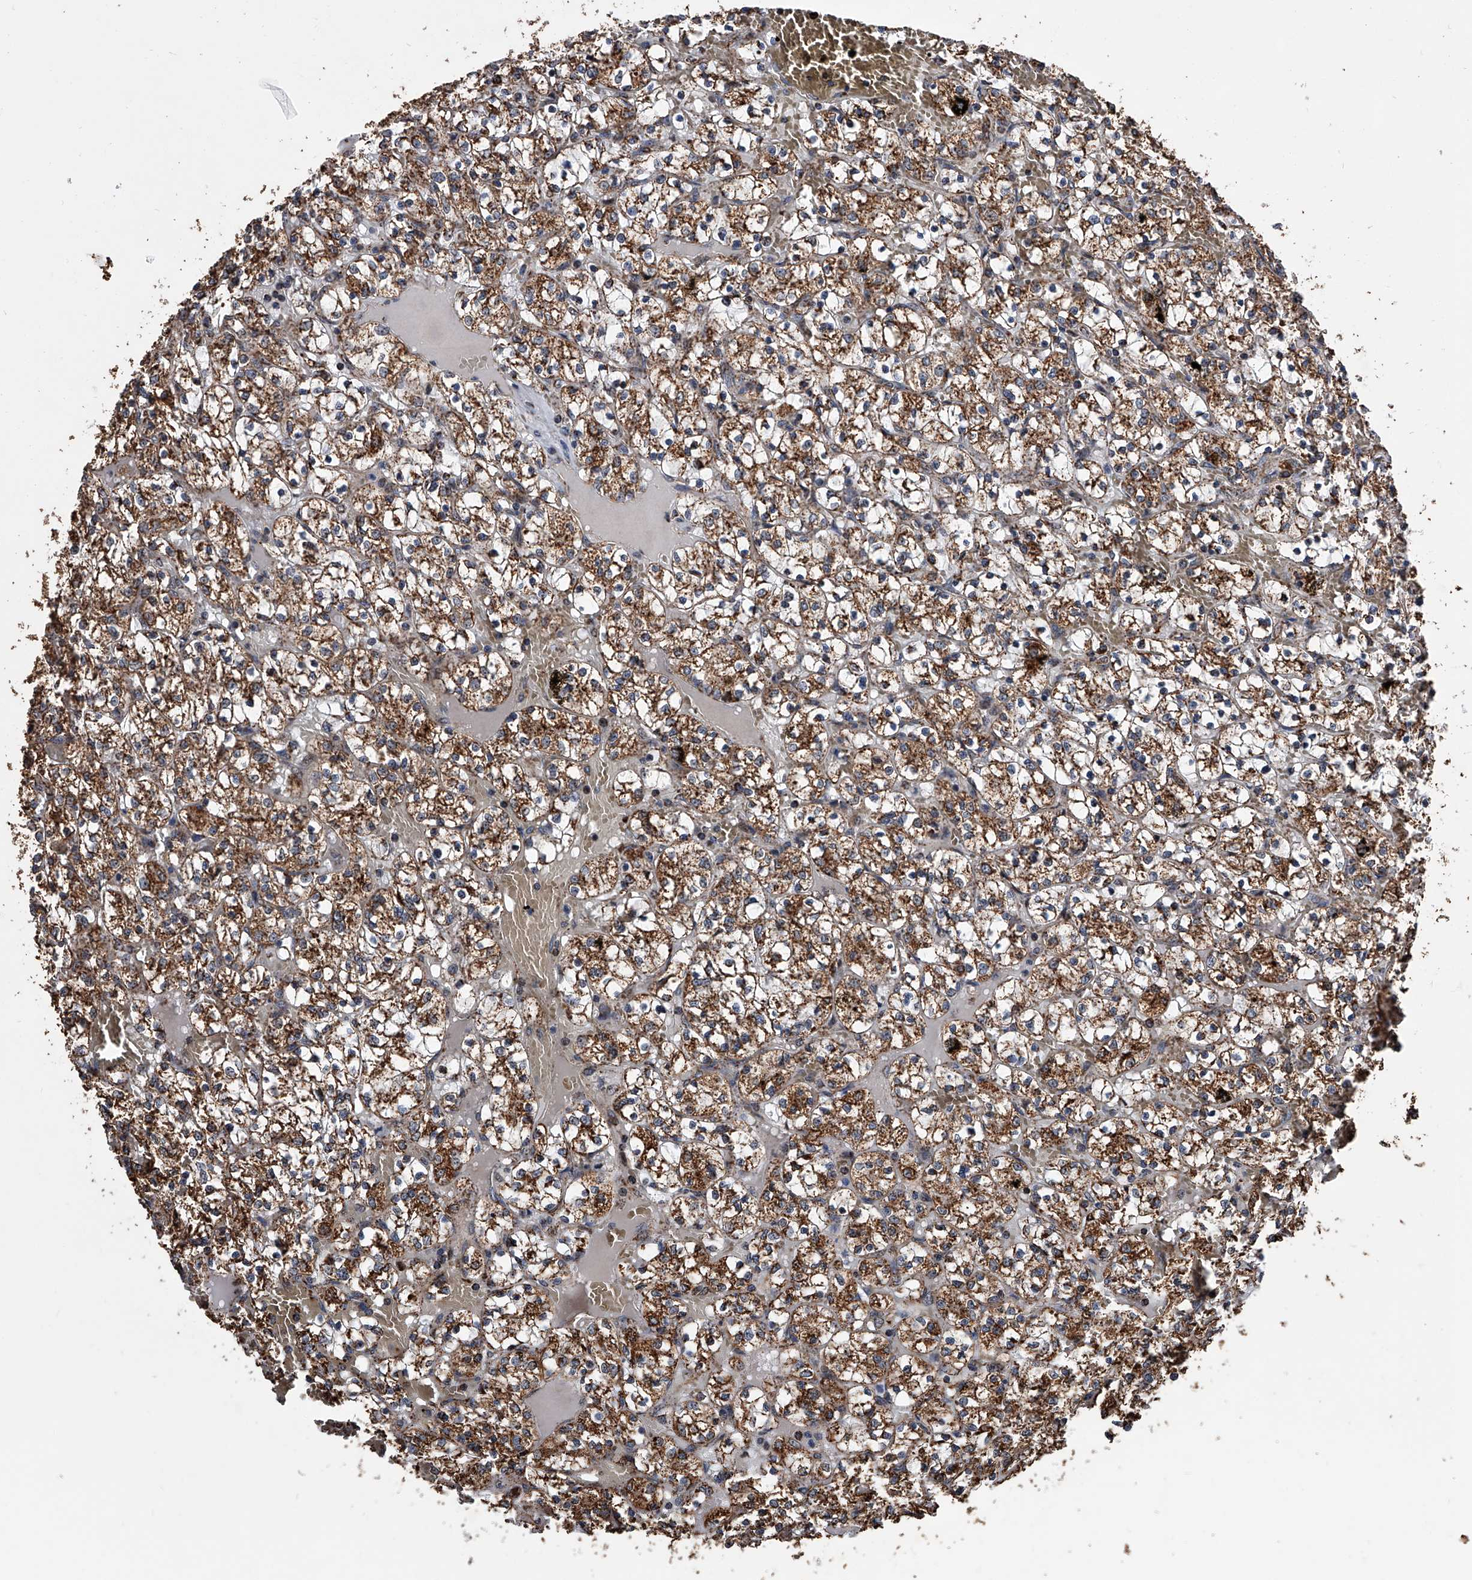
{"staining": {"intensity": "strong", "quantity": "25%-75%", "location": "cytoplasmic/membranous"}, "tissue": "renal cancer", "cell_type": "Tumor cells", "image_type": "cancer", "snomed": [{"axis": "morphology", "description": "Adenocarcinoma, NOS"}, {"axis": "topography", "description": "Kidney"}], "caption": "IHC (DAB) staining of renal cancer demonstrates strong cytoplasmic/membranous protein positivity in about 25%-75% of tumor cells.", "gene": "SMPDL3A", "patient": {"sex": "female", "age": 69}}